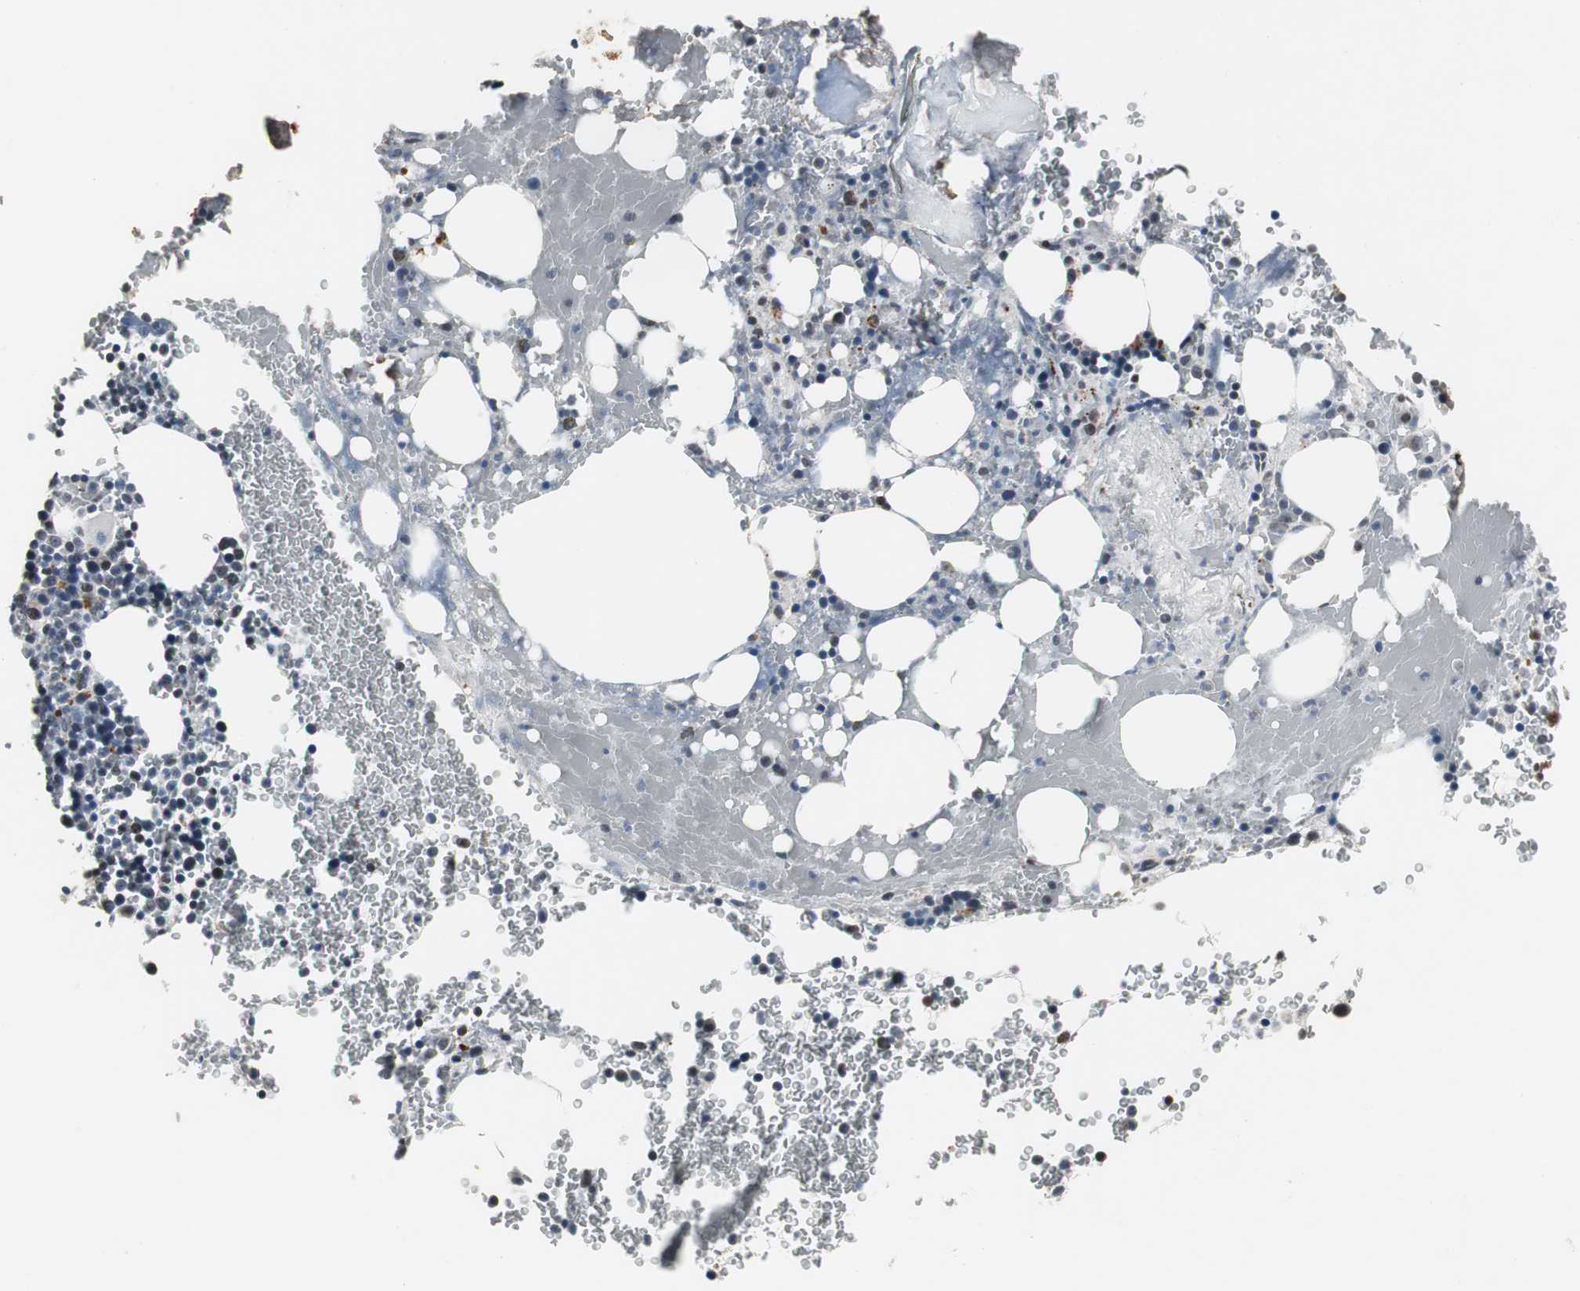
{"staining": {"intensity": "moderate", "quantity": "<25%", "location": "cytoplasmic/membranous"}, "tissue": "bone marrow", "cell_type": "Hematopoietic cells", "image_type": "normal", "snomed": [{"axis": "morphology", "description": "Normal tissue, NOS"}, {"axis": "topography", "description": "Bone marrow"}], "caption": "Hematopoietic cells reveal low levels of moderate cytoplasmic/membranous staining in about <25% of cells in benign bone marrow. The staining is performed using DAB brown chromogen to label protein expression. The nuclei are counter-stained blue using hematoxylin.", "gene": "MRPL40", "patient": {"sex": "female", "age": 73}}